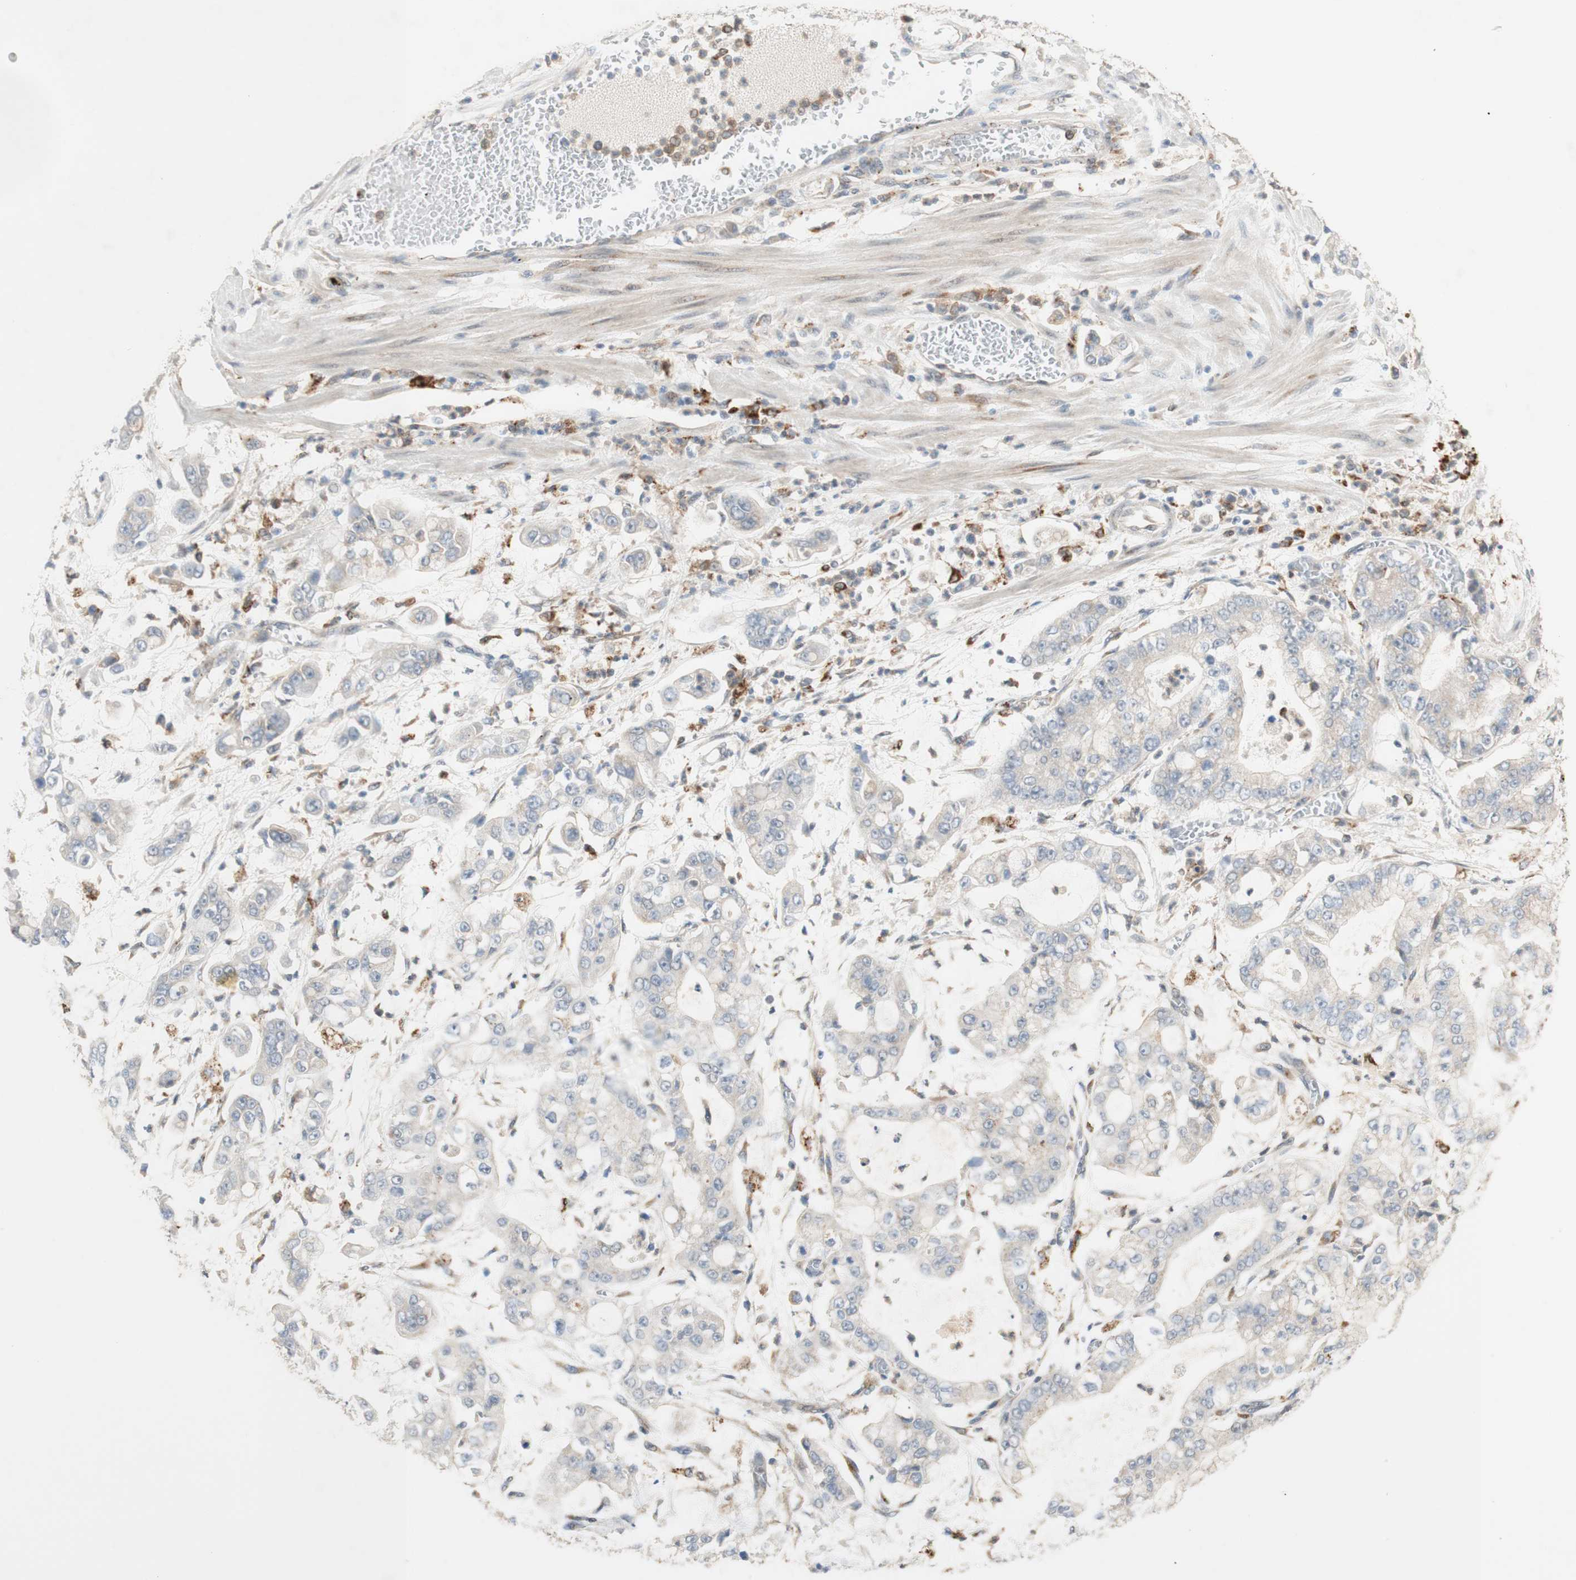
{"staining": {"intensity": "weak", "quantity": "<25%", "location": "cytoplasmic/membranous"}, "tissue": "stomach cancer", "cell_type": "Tumor cells", "image_type": "cancer", "snomed": [{"axis": "morphology", "description": "Adenocarcinoma, NOS"}, {"axis": "topography", "description": "Stomach"}], "caption": "Protein analysis of stomach adenocarcinoma shows no significant staining in tumor cells.", "gene": "GAPT", "patient": {"sex": "male", "age": 76}}